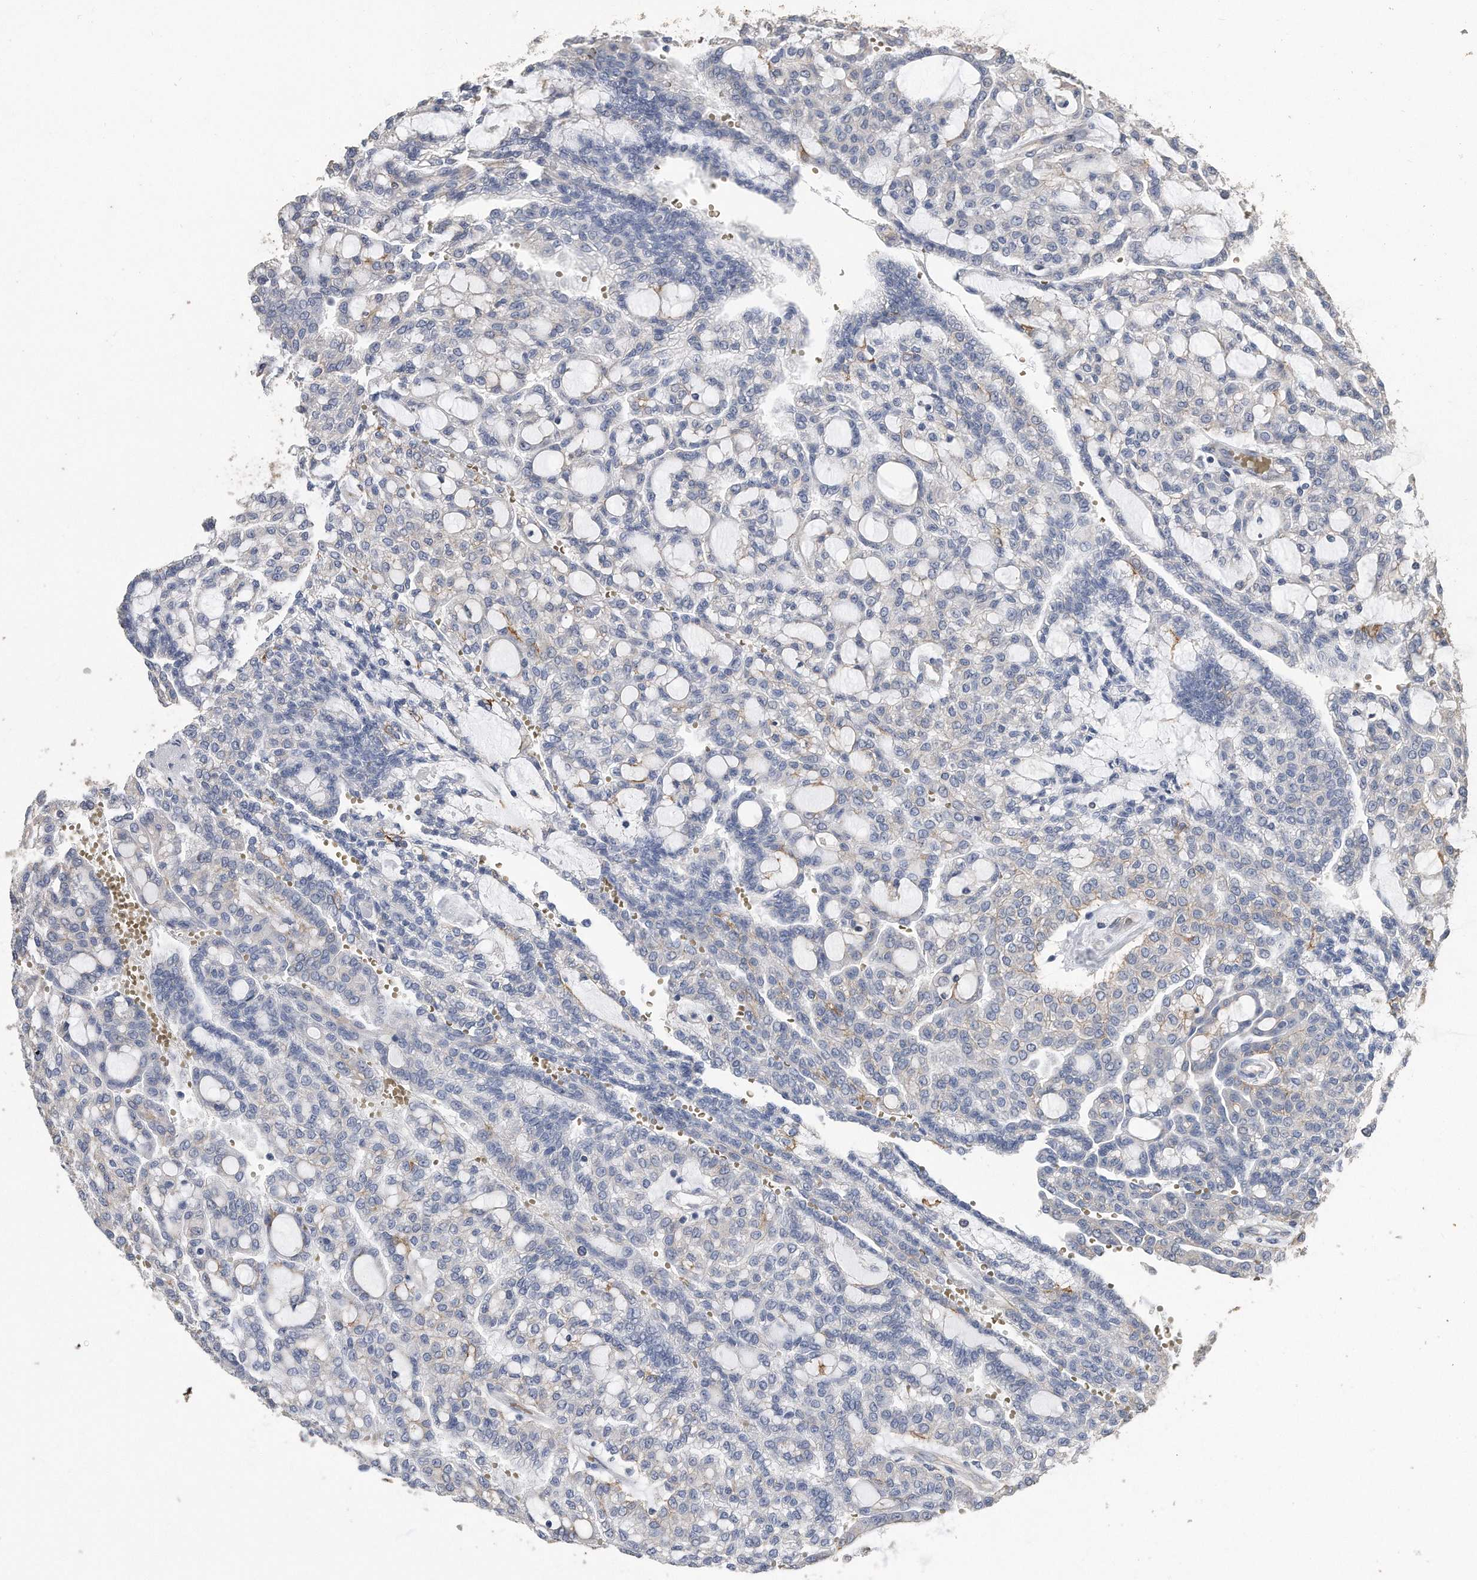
{"staining": {"intensity": "weak", "quantity": "<25%", "location": "cytoplasmic/membranous"}, "tissue": "renal cancer", "cell_type": "Tumor cells", "image_type": "cancer", "snomed": [{"axis": "morphology", "description": "Adenocarcinoma, NOS"}, {"axis": "topography", "description": "Kidney"}], "caption": "Micrograph shows no significant protein staining in tumor cells of renal adenocarcinoma.", "gene": "CDCP1", "patient": {"sex": "male", "age": 63}}